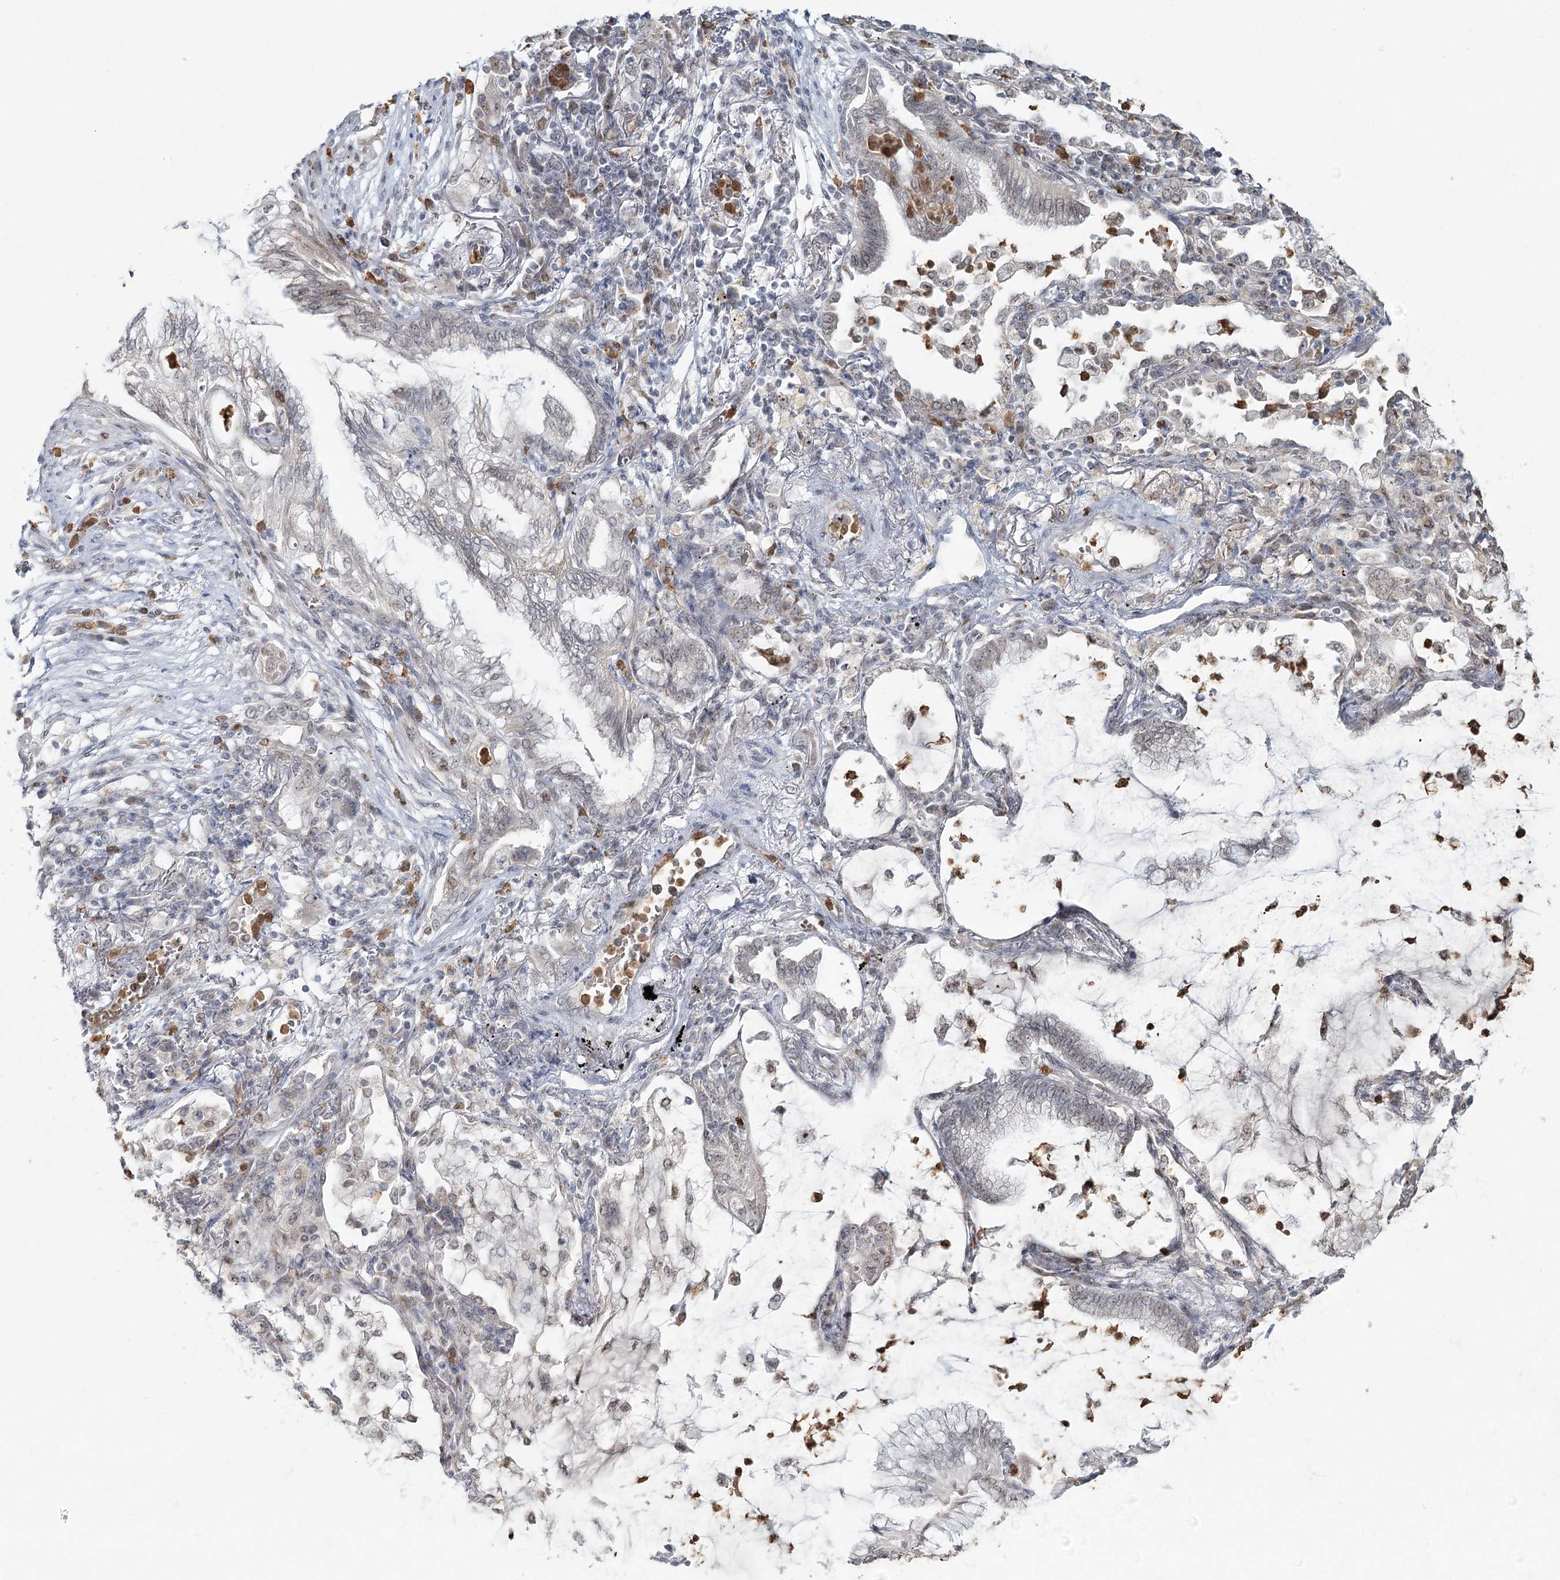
{"staining": {"intensity": "negative", "quantity": "none", "location": "none"}, "tissue": "lung cancer", "cell_type": "Tumor cells", "image_type": "cancer", "snomed": [{"axis": "morphology", "description": "Adenocarcinoma, NOS"}, {"axis": "topography", "description": "Lung"}], "caption": "Immunohistochemistry histopathology image of human adenocarcinoma (lung) stained for a protein (brown), which shows no expression in tumor cells.", "gene": "ATAD1", "patient": {"sex": "female", "age": 70}}